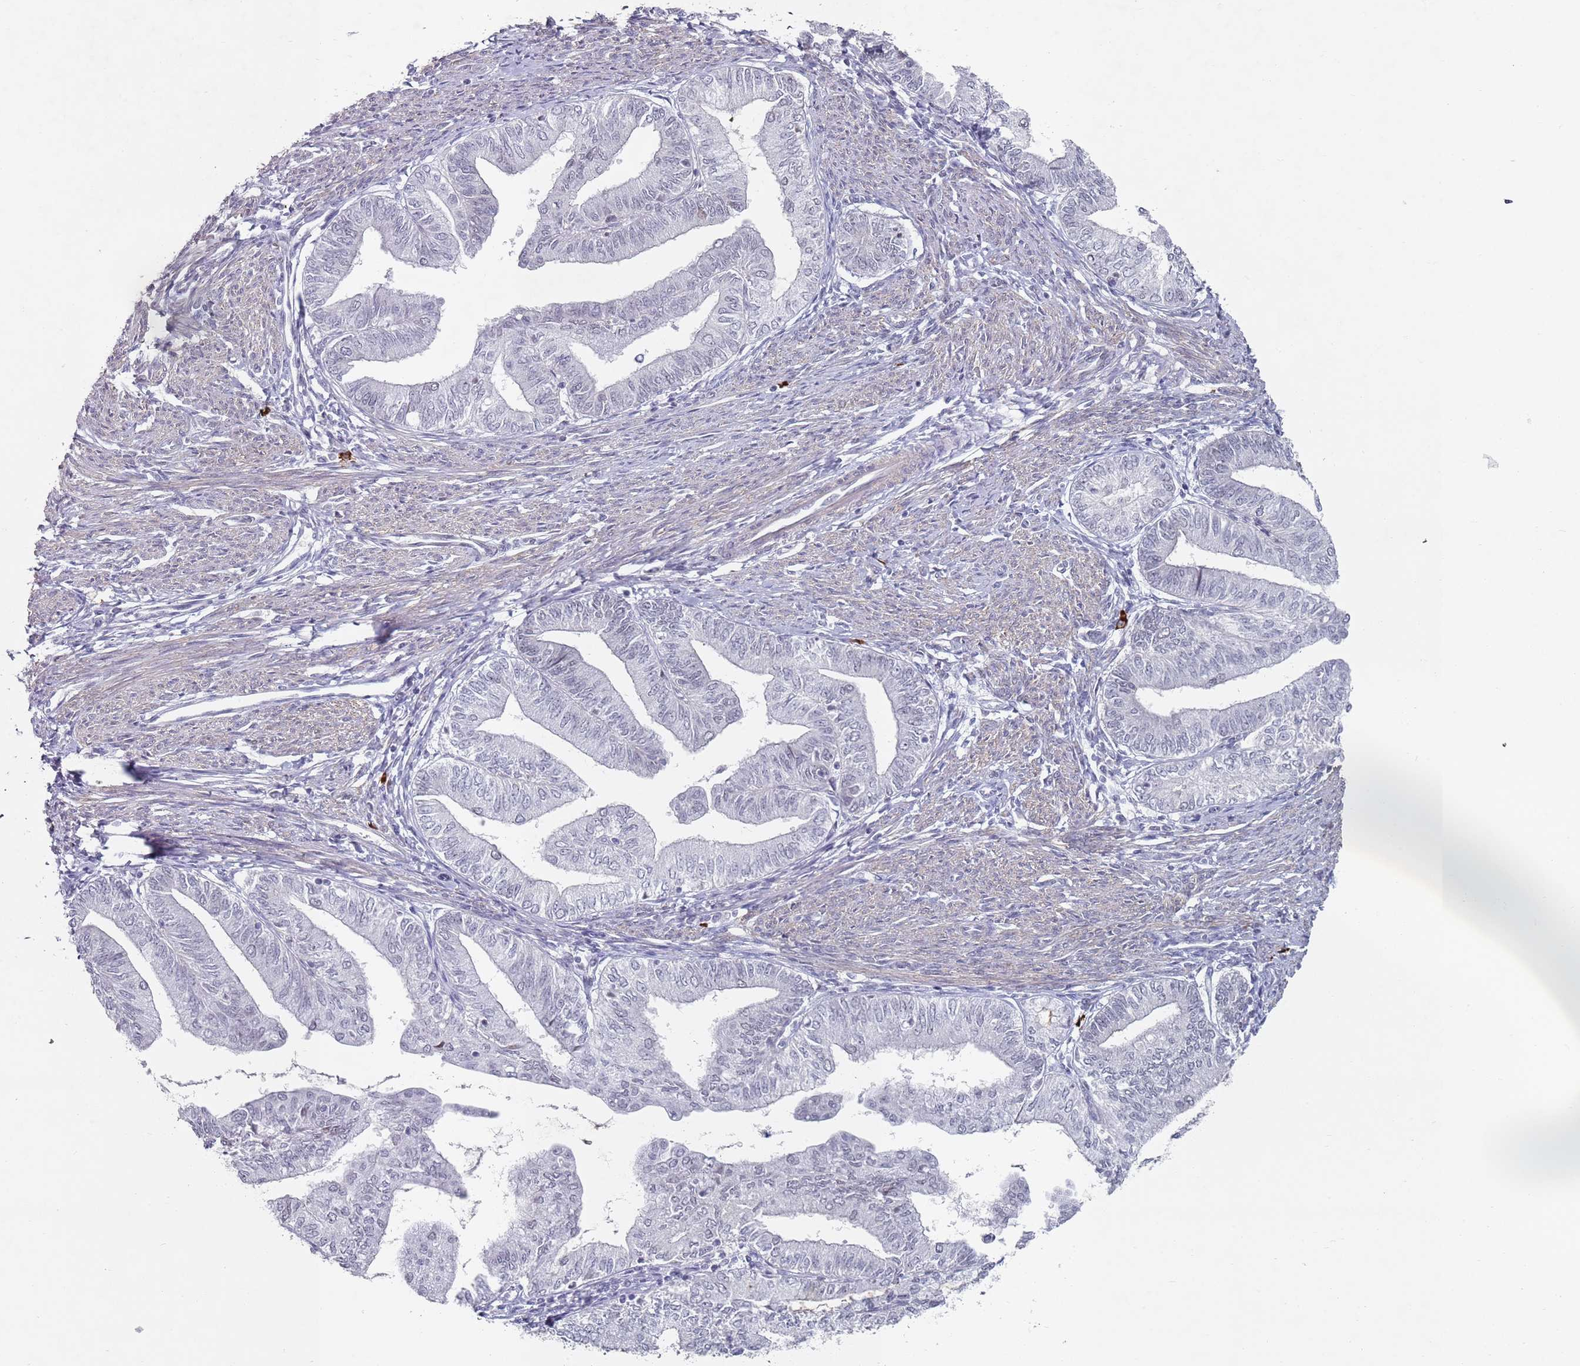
{"staining": {"intensity": "negative", "quantity": "none", "location": "none"}, "tissue": "endometrial cancer", "cell_type": "Tumor cells", "image_type": "cancer", "snomed": [{"axis": "morphology", "description": "Adenocarcinoma, NOS"}, {"axis": "topography", "description": "Endometrium"}], "caption": "An image of endometrial cancer (adenocarcinoma) stained for a protein reveals no brown staining in tumor cells.", "gene": "ATF6B", "patient": {"sex": "female", "age": 66}}